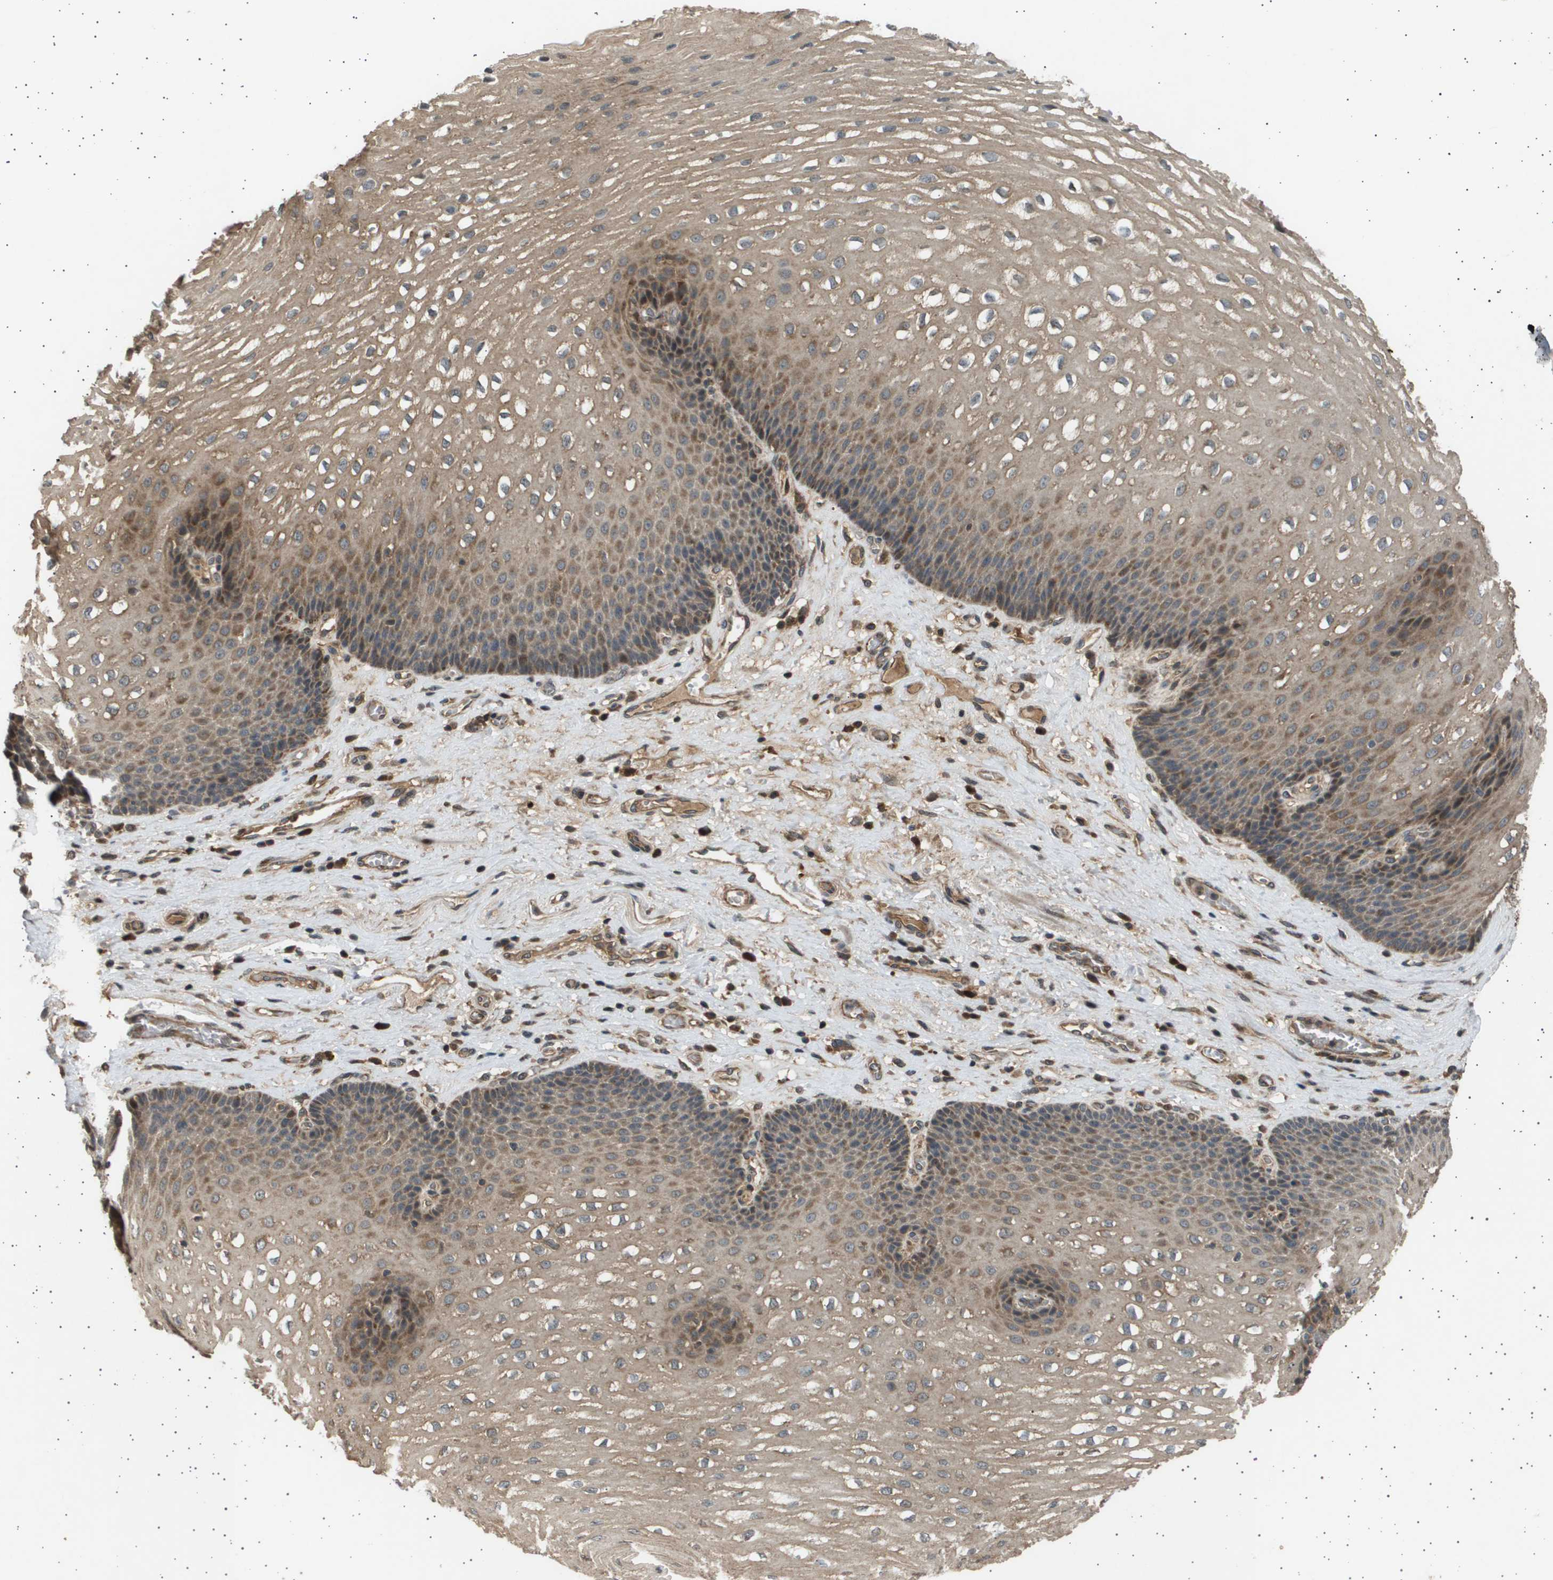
{"staining": {"intensity": "moderate", "quantity": ">75%", "location": "cytoplasmic/membranous"}, "tissue": "esophagus", "cell_type": "Squamous epithelial cells", "image_type": "normal", "snomed": [{"axis": "morphology", "description": "Normal tissue, NOS"}, {"axis": "topography", "description": "Esophagus"}], "caption": "DAB (3,3'-diaminobenzidine) immunohistochemical staining of benign esophagus displays moderate cytoplasmic/membranous protein staining in approximately >75% of squamous epithelial cells. (DAB IHC, brown staining for protein, blue staining for nuclei).", "gene": "TNRC6A", "patient": {"sex": "male", "age": 48}}